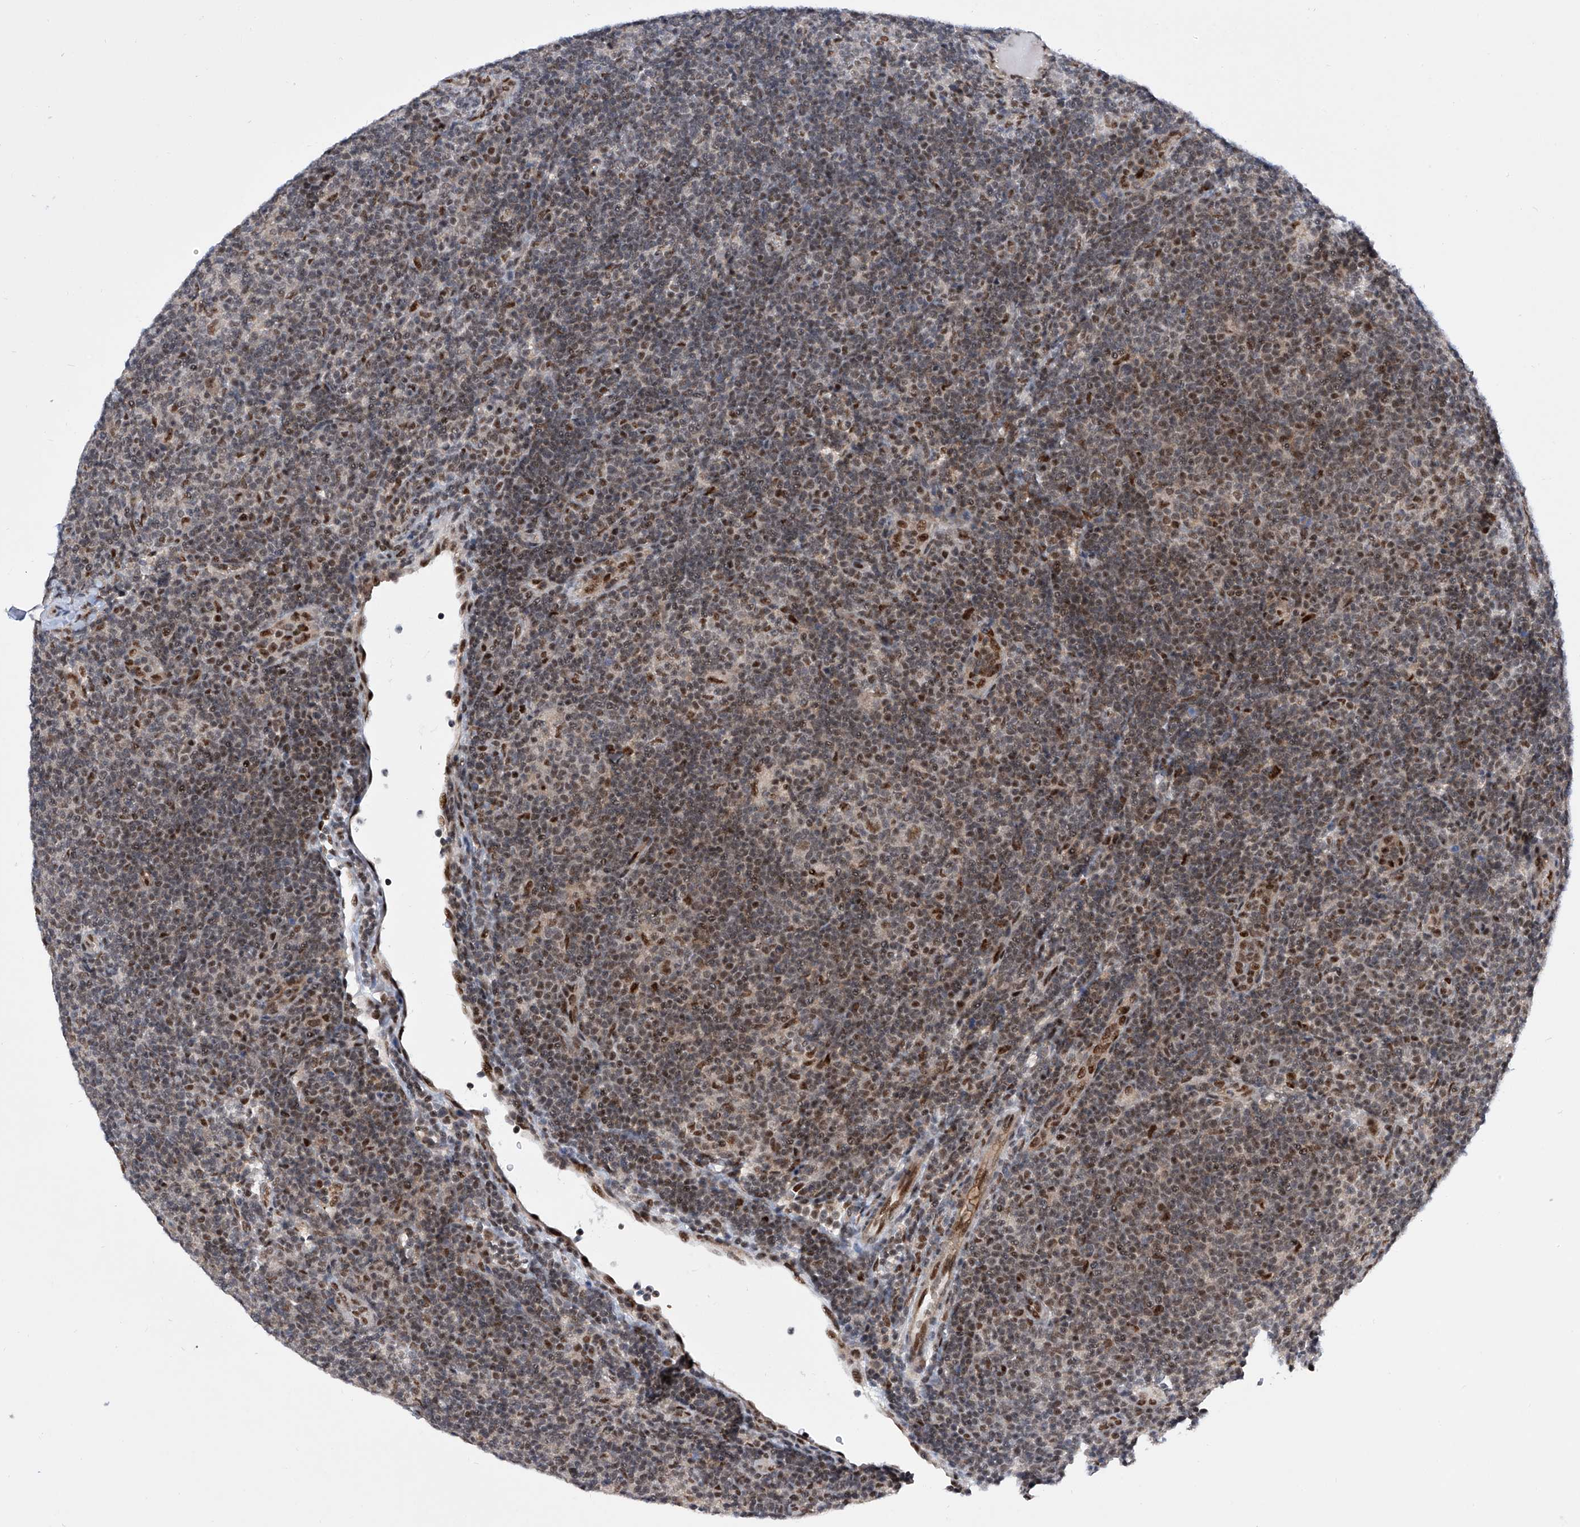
{"staining": {"intensity": "moderate", "quantity": ">75%", "location": "nuclear"}, "tissue": "lymphoma", "cell_type": "Tumor cells", "image_type": "cancer", "snomed": [{"axis": "morphology", "description": "Hodgkin's disease, NOS"}, {"axis": "topography", "description": "Lymph node"}], "caption": "Protein positivity by immunohistochemistry (IHC) displays moderate nuclear staining in about >75% of tumor cells in Hodgkin's disease.", "gene": "RAD54L", "patient": {"sex": "female", "age": 57}}